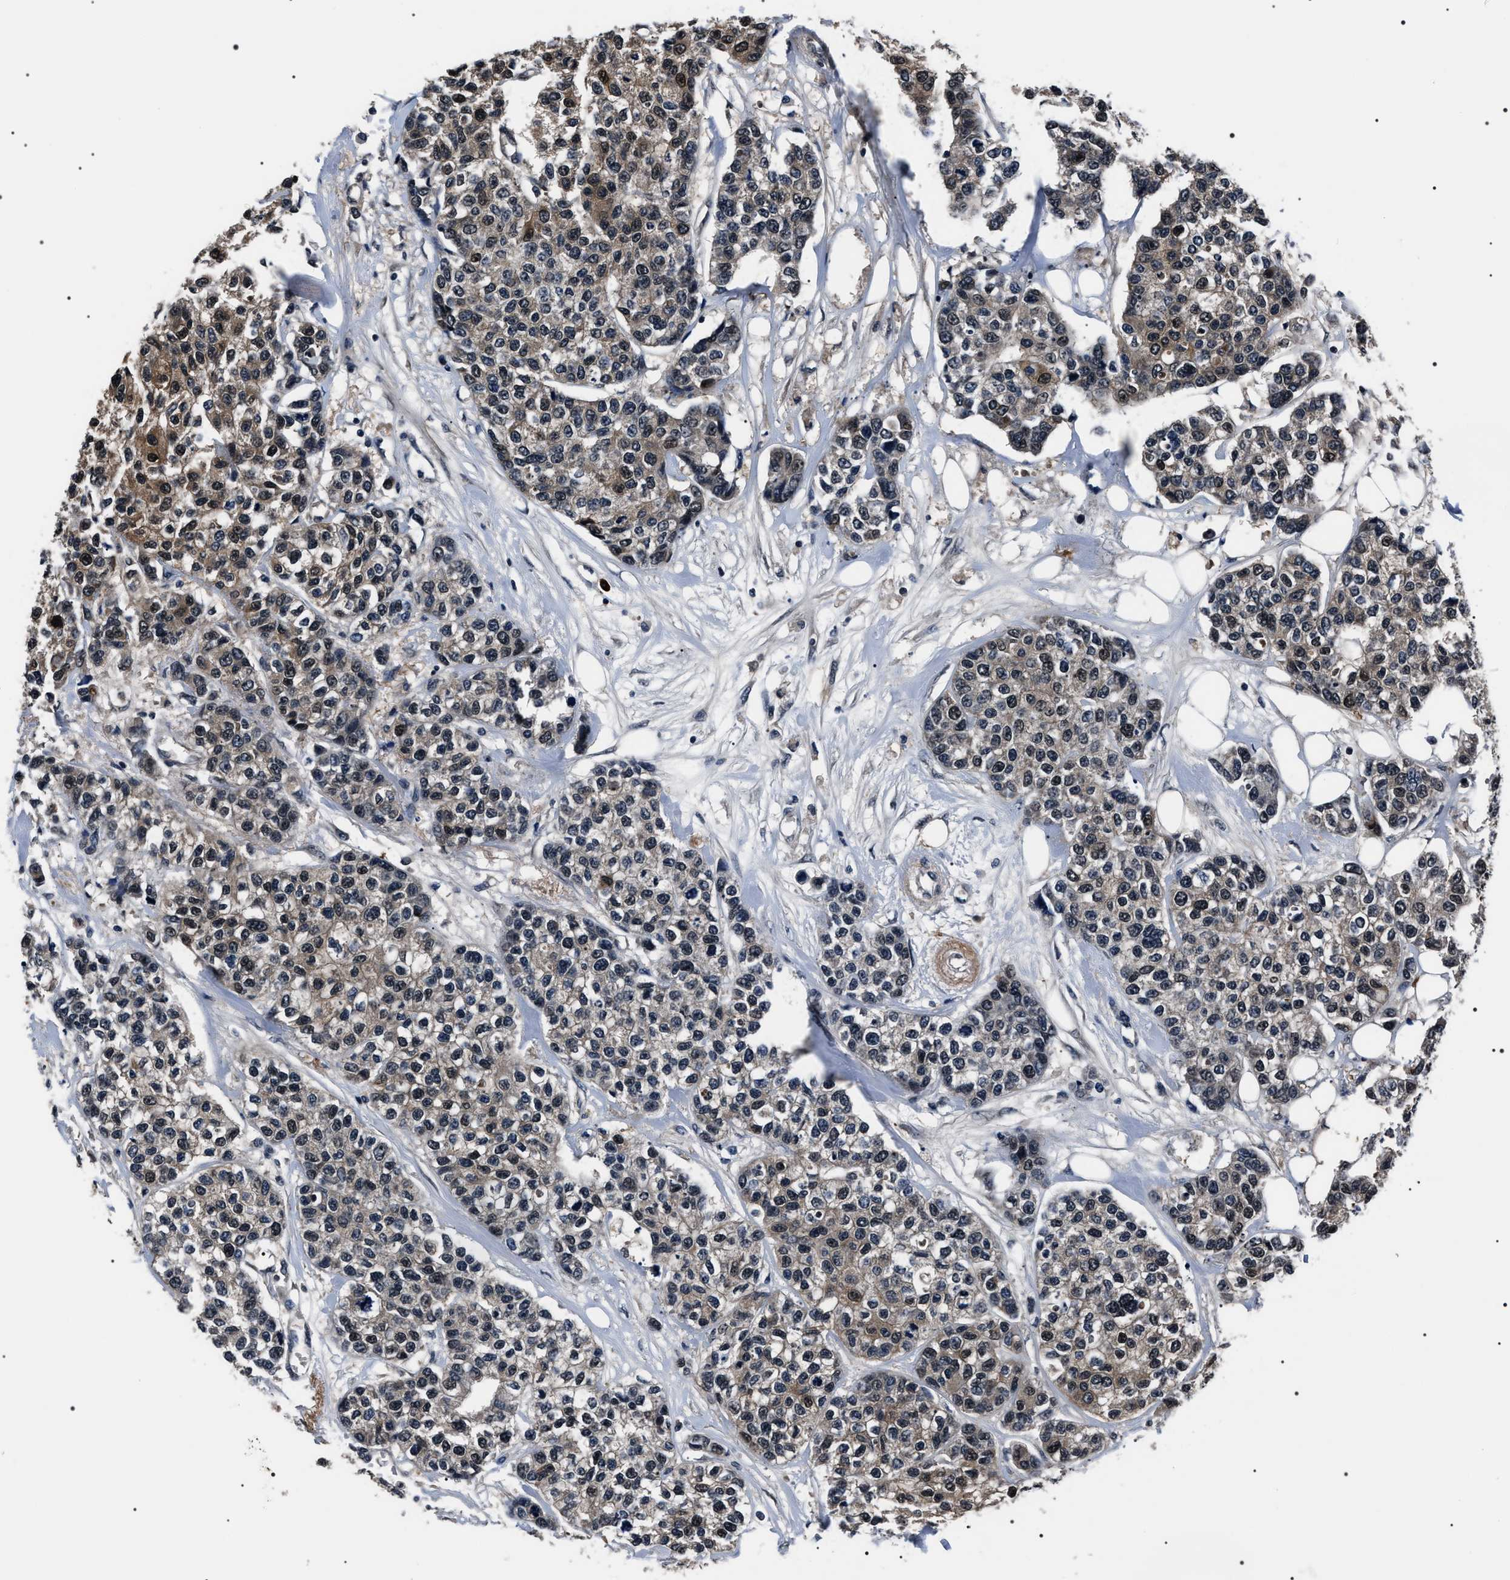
{"staining": {"intensity": "weak", "quantity": ">75%", "location": "cytoplasmic/membranous,nuclear"}, "tissue": "breast cancer", "cell_type": "Tumor cells", "image_type": "cancer", "snomed": [{"axis": "morphology", "description": "Duct carcinoma"}, {"axis": "topography", "description": "Breast"}], "caption": "Tumor cells demonstrate low levels of weak cytoplasmic/membranous and nuclear staining in about >75% of cells in breast intraductal carcinoma.", "gene": "SIPA1", "patient": {"sex": "female", "age": 51}}